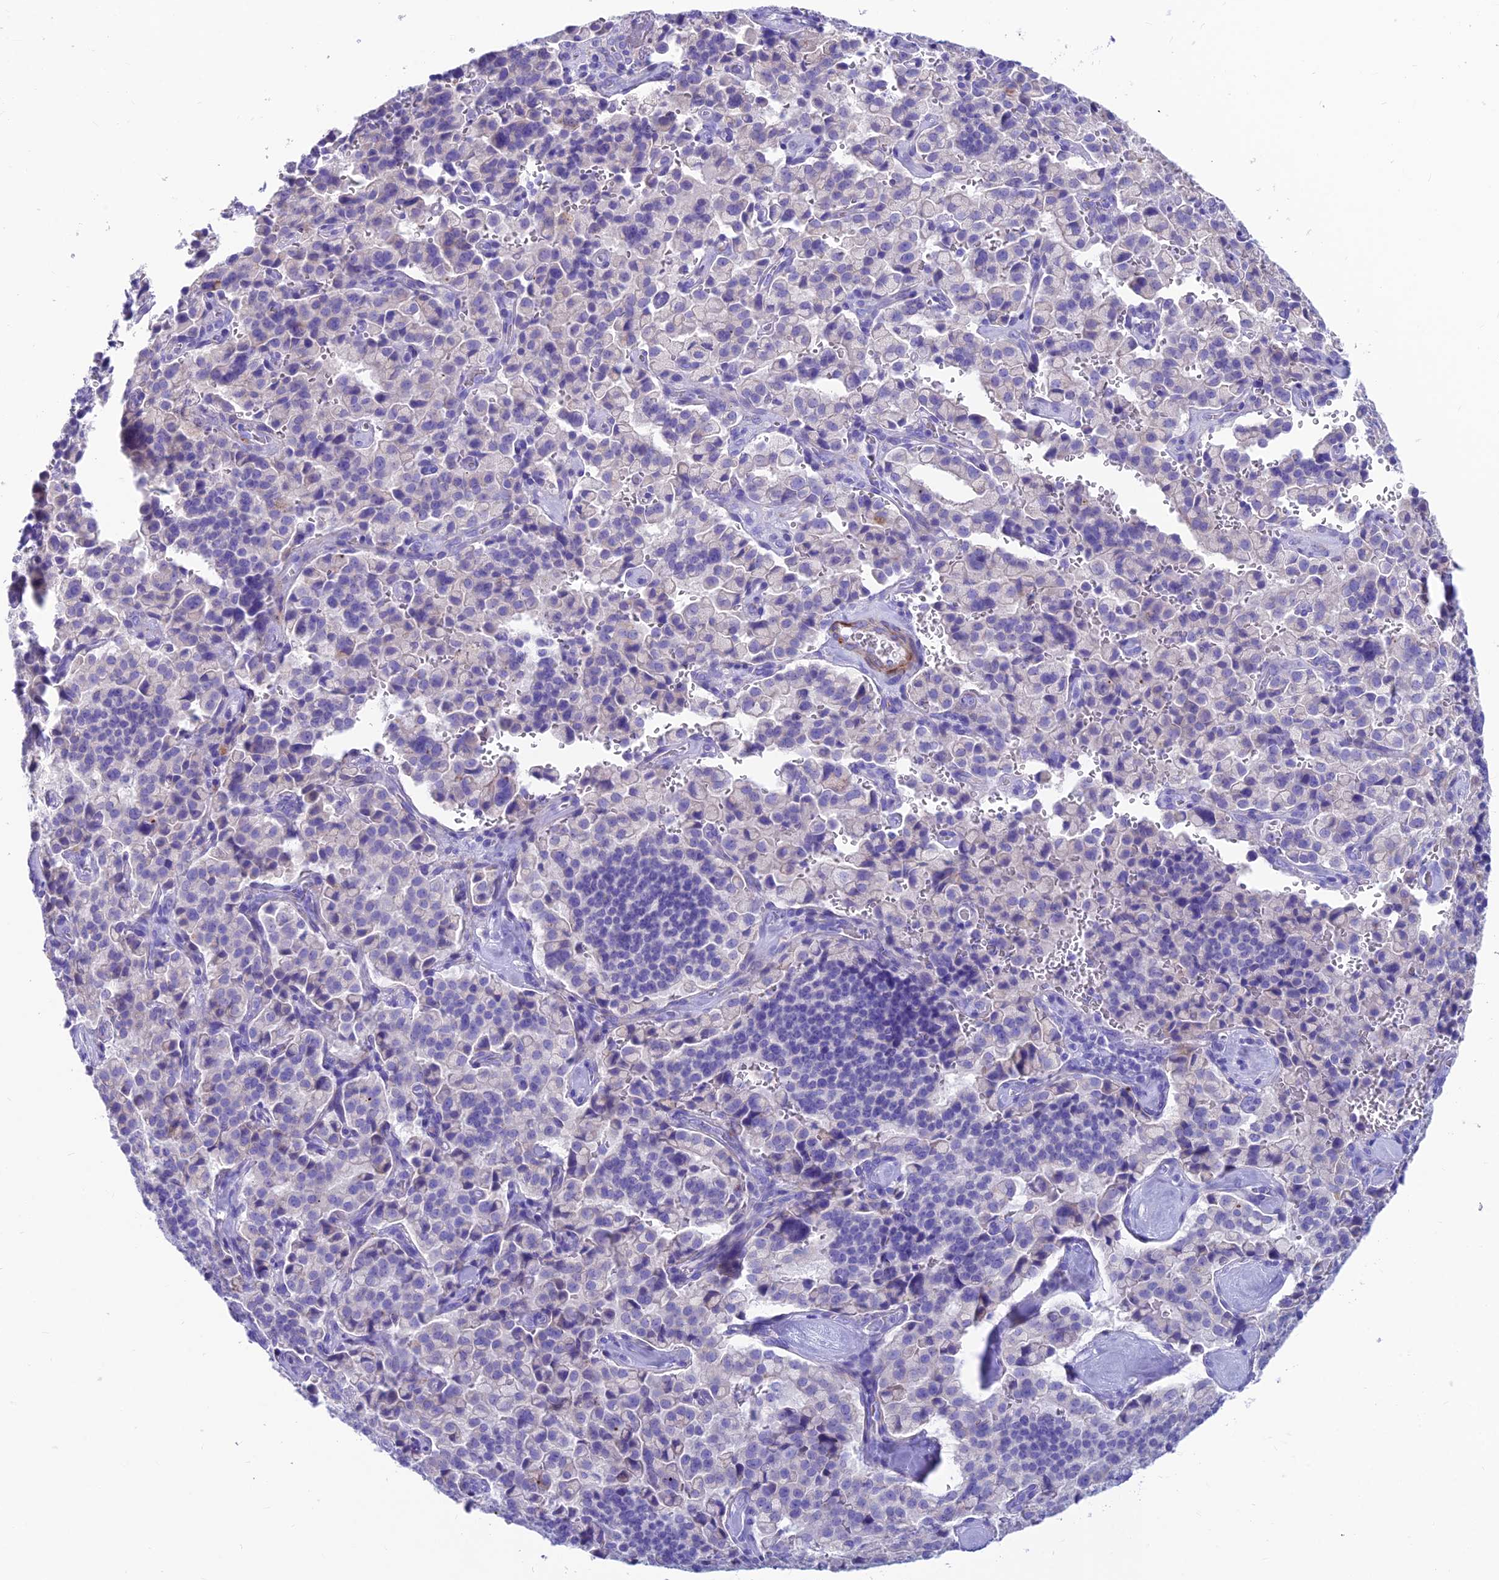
{"staining": {"intensity": "negative", "quantity": "none", "location": "none"}, "tissue": "pancreatic cancer", "cell_type": "Tumor cells", "image_type": "cancer", "snomed": [{"axis": "morphology", "description": "Adenocarcinoma, NOS"}, {"axis": "topography", "description": "Pancreas"}], "caption": "DAB (3,3'-diaminobenzidine) immunohistochemical staining of human pancreatic cancer (adenocarcinoma) reveals no significant expression in tumor cells.", "gene": "GNG11", "patient": {"sex": "male", "age": 65}}